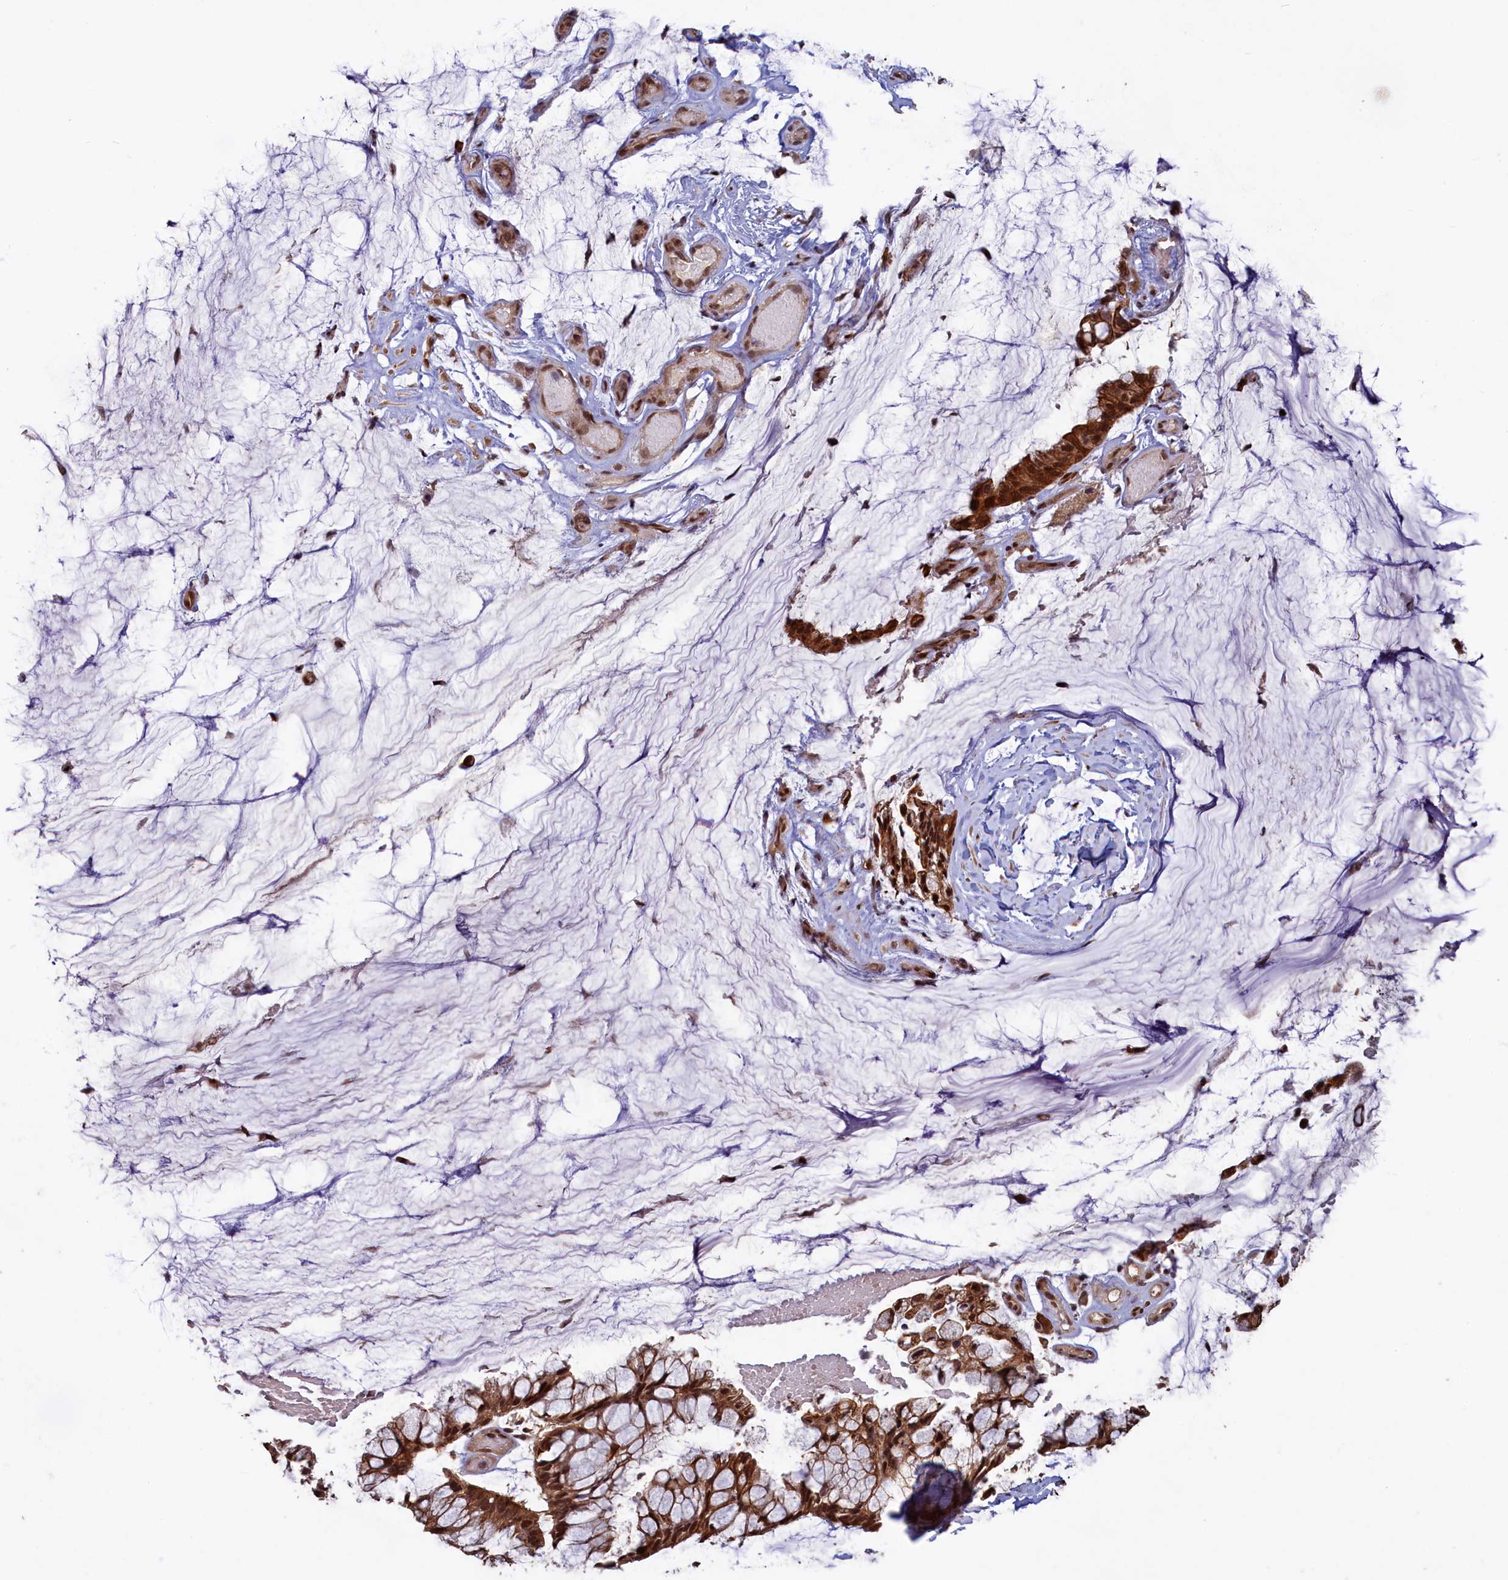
{"staining": {"intensity": "strong", "quantity": ">75%", "location": "cytoplasmic/membranous,nuclear"}, "tissue": "ovarian cancer", "cell_type": "Tumor cells", "image_type": "cancer", "snomed": [{"axis": "morphology", "description": "Cystadenocarcinoma, mucinous, NOS"}, {"axis": "topography", "description": "Ovary"}], "caption": "Immunohistochemical staining of ovarian cancer displays high levels of strong cytoplasmic/membranous and nuclear protein positivity in about >75% of tumor cells. Using DAB (3,3'-diaminobenzidine) (brown) and hematoxylin (blue) stains, captured at high magnification using brightfield microscopy.", "gene": "NAE1", "patient": {"sex": "female", "age": 39}}